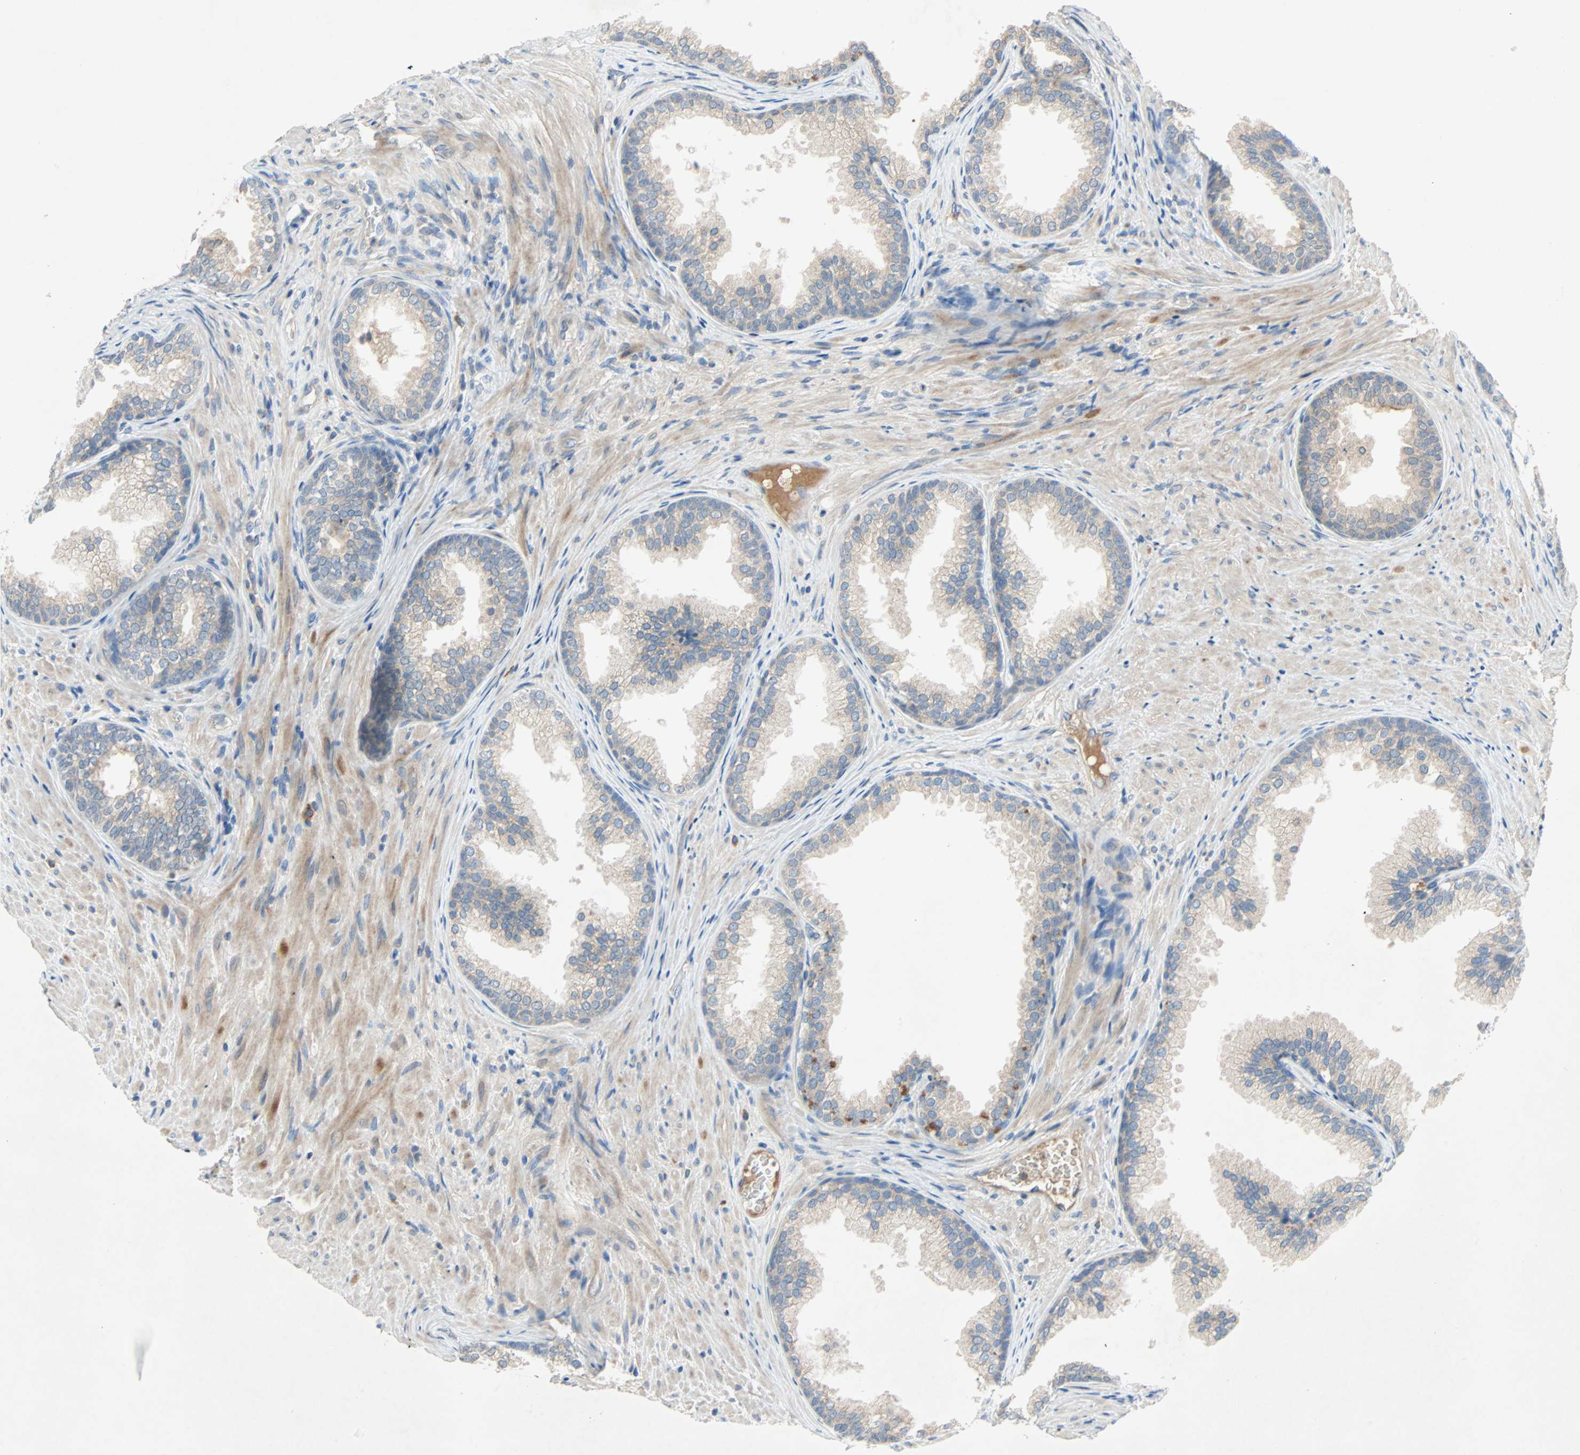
{"staining": {"intensity": "weak", "quantity": ">75%", "location": "cytoplasmic/membranous"}, "tissue": "prostate", "cell_type": "Glandular cells", "image_type": "normal", "snomed": [{"axis": "morphology", "description": "Normal tissue, NOS"}, {"axis": "topography", "description": "Prostate"}], "caption": "Prostate stained for a protein shows weak cytoplasmic/membranous positivity in glandular cells. (DAB IHC, brown staining for protein, blue staining for nuclei).", "gene": "XYLT1", "patient": {"sex": "male", "age": 76}}